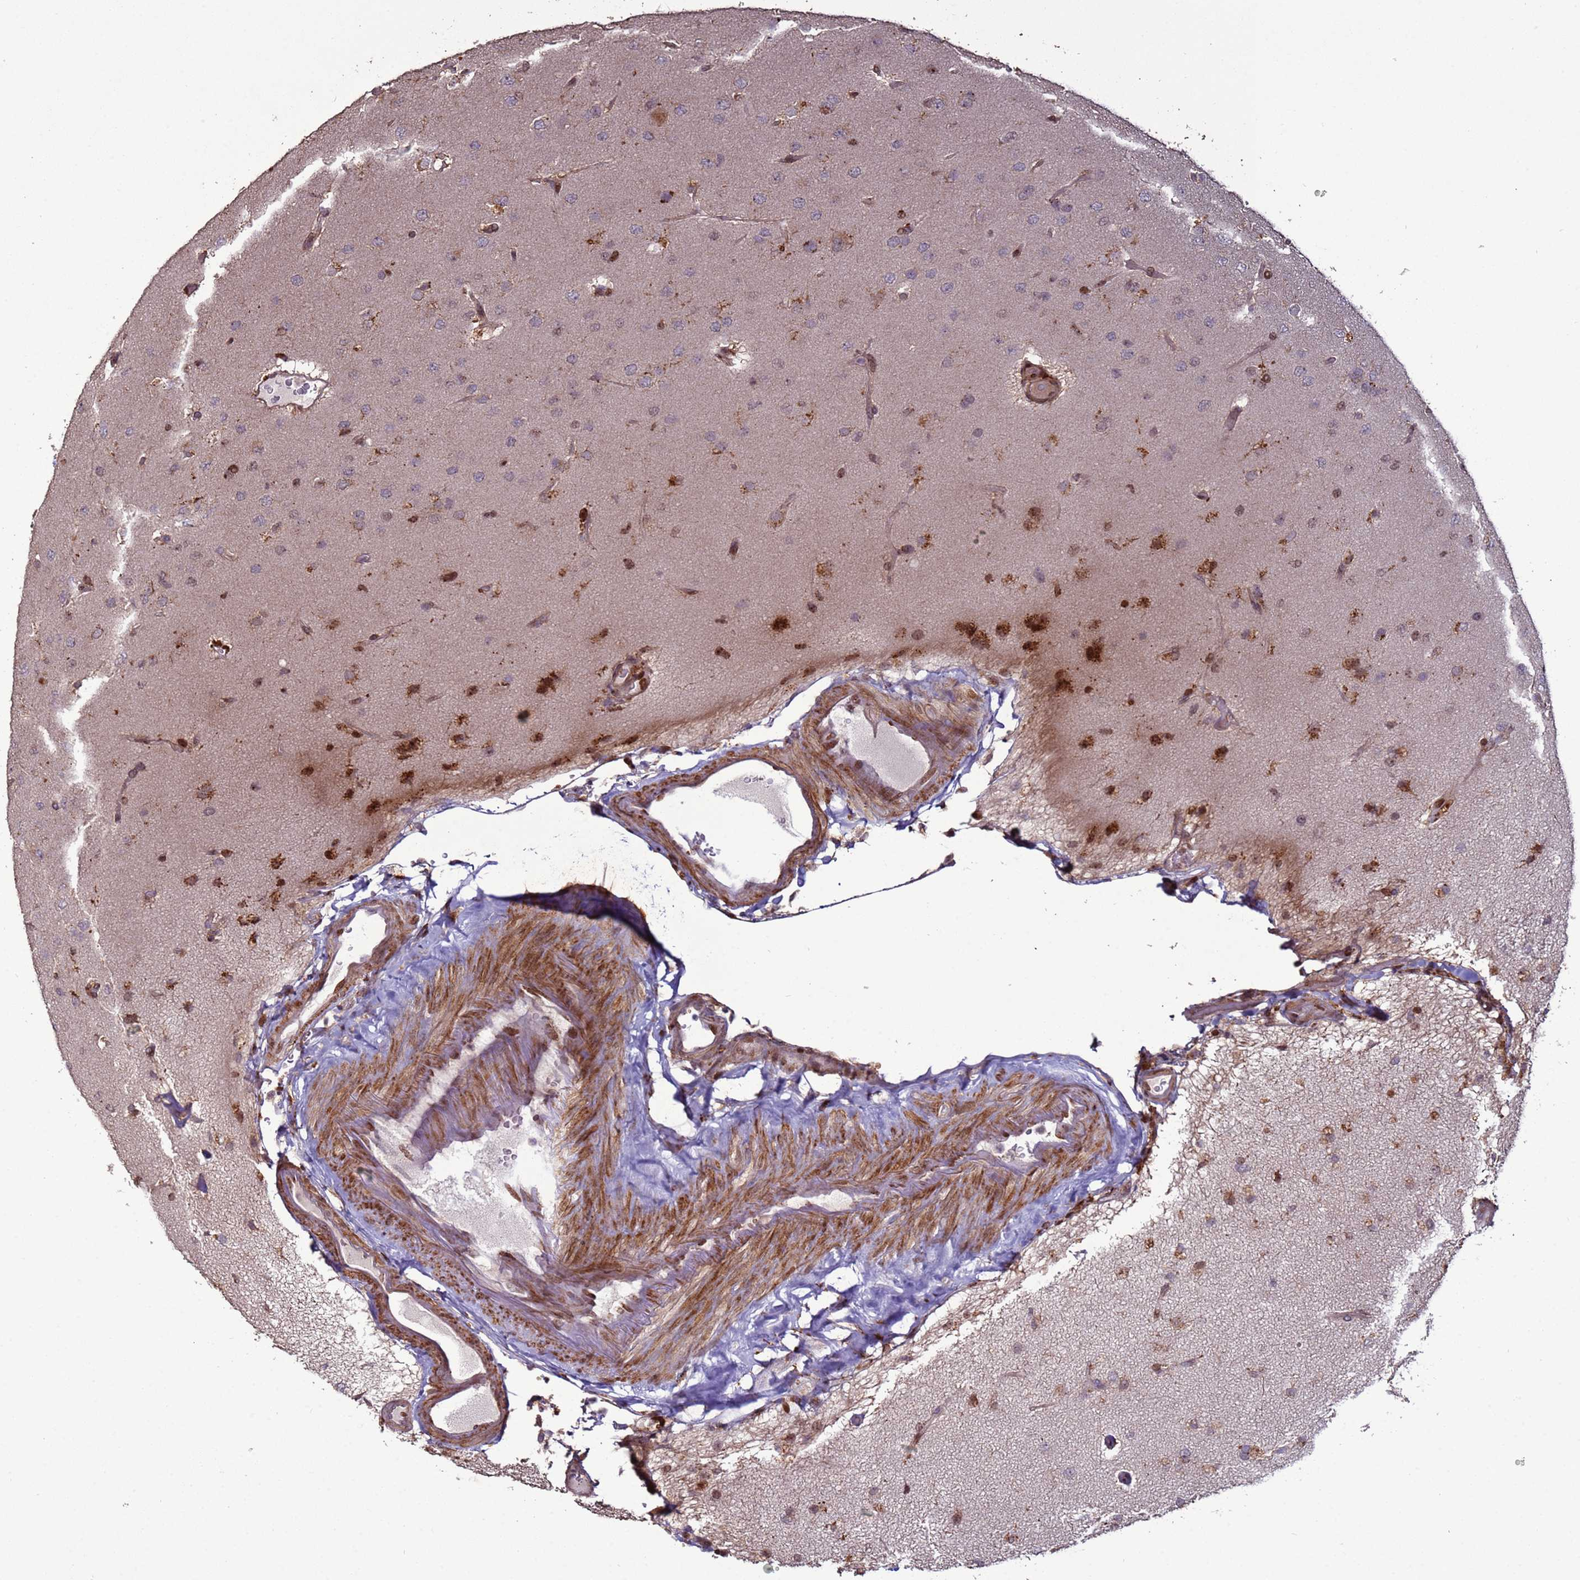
{"staining": {"intensity": "moderate", "quantity": "<25%", "location": "cytoplasmic/membranous"}, "tissue": "glioma", "cell_type": "Tumor cells", "image_type": "cancer", "snomed": [{"axis": "morphology", "description": "Glioma, malignant, High grade"}, {"axis": "topography", "description": "Brain"}], "caption": "Tumor cells reveal low levels of moderate cytoplasmic/membranous staining in approximately <25% of cells in human high-grade glioma (malignant).", "gene": "HGH1", "patient": {"sex": "male", "age": 77}}